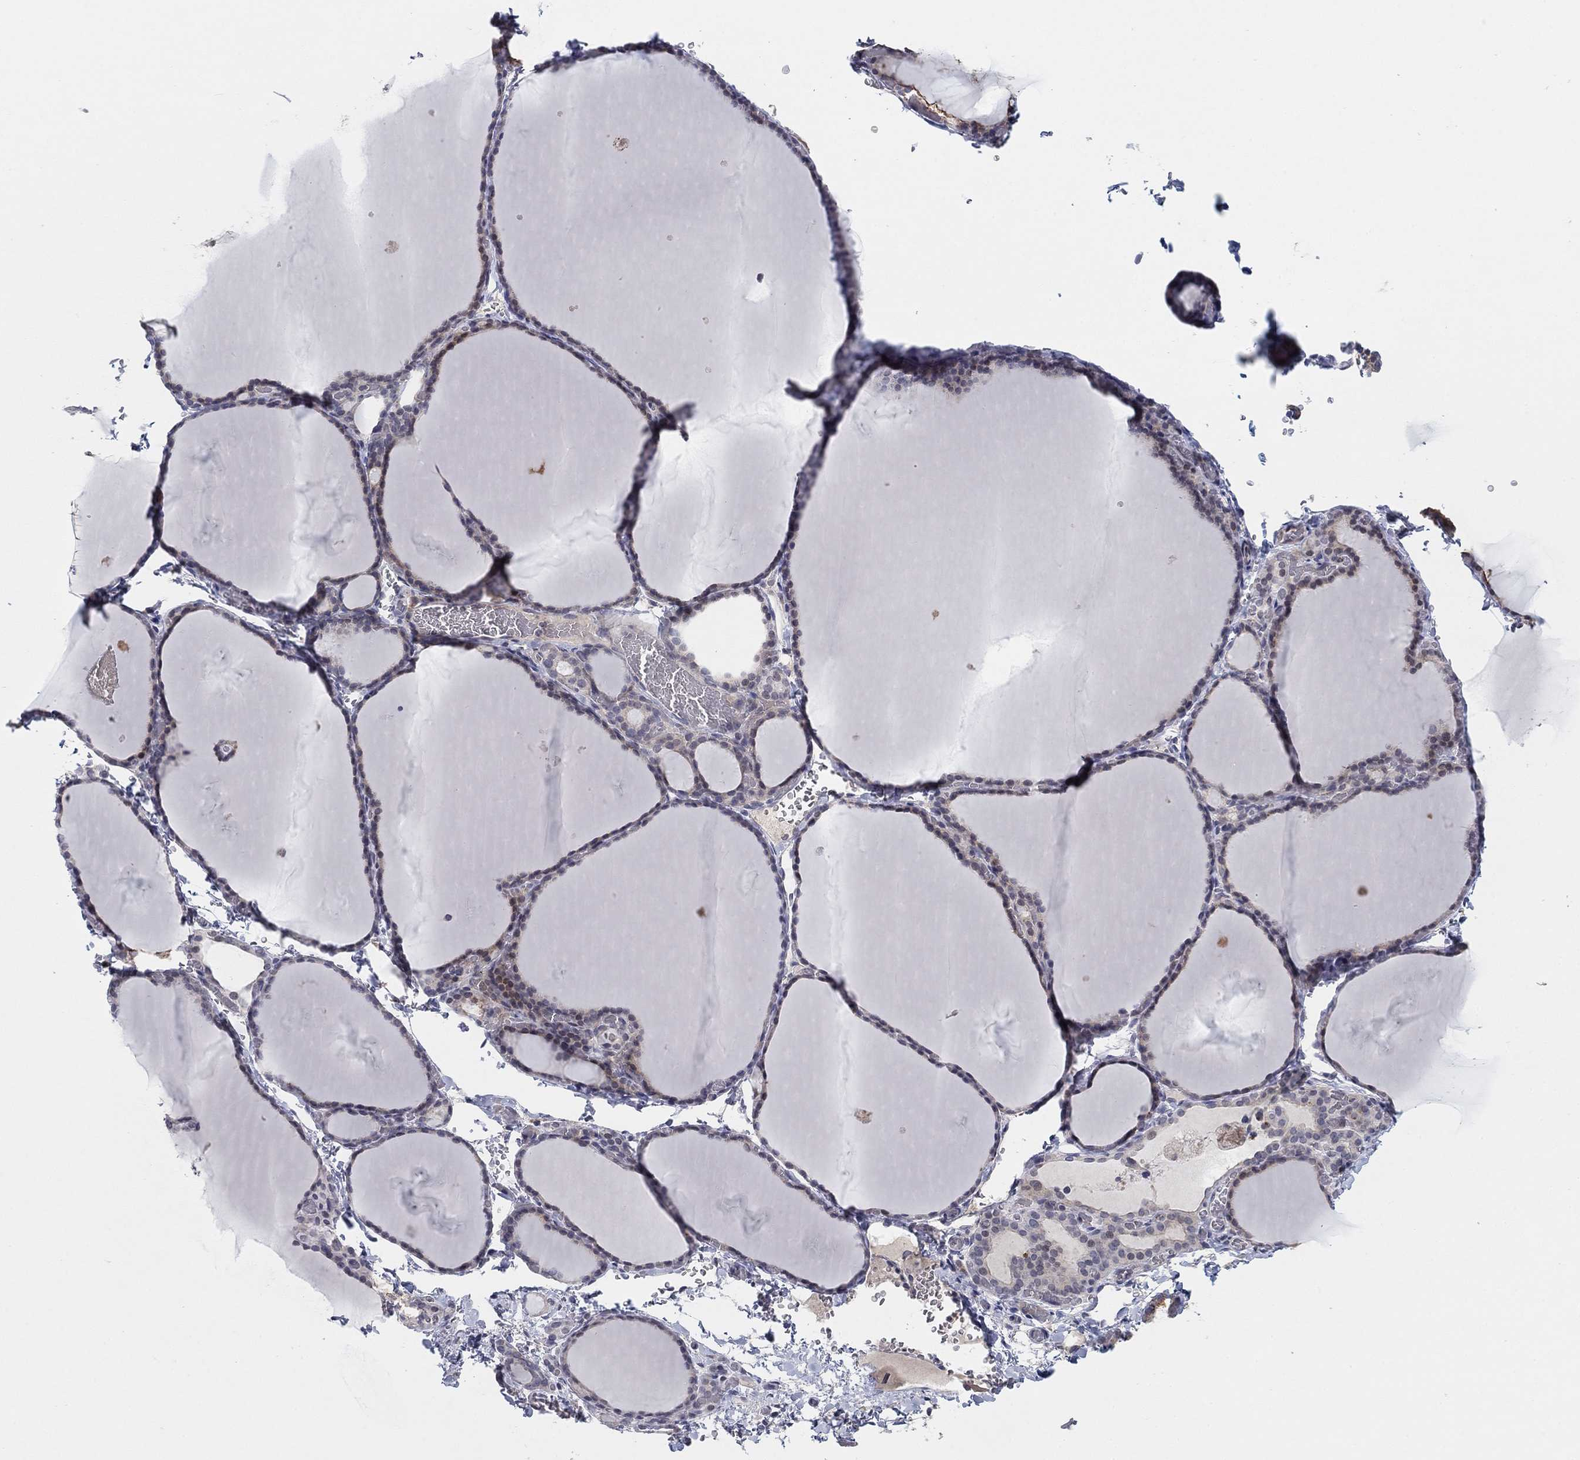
{"staining": {"intensity": "negative", "quantity": "none", "location": "none"}, "tissue": "thyroid gland", "cell_type": "Glandular cells", "image_type": "normal", "snomed": [{"axis": "morphology", "description": "Normal tissue, NOS"}, {"axis": "morphology", "description": "Hyperplasia, NOS"}, {"axis": "topography", "description": "Thyroid gland"}], "caption": "Immunohistochemical staining of normal human thyroid gland reveals no significant staining in glandular cells. The staining was performed using DAB (3,3'-diaminobenzidine) to visualize the protein expression in brown, while the nuclei were stained in blue with hematoxylin (Magnification: 20x).", "gene": "AMN1", "patient": {"sex": "female", "age": 27}}